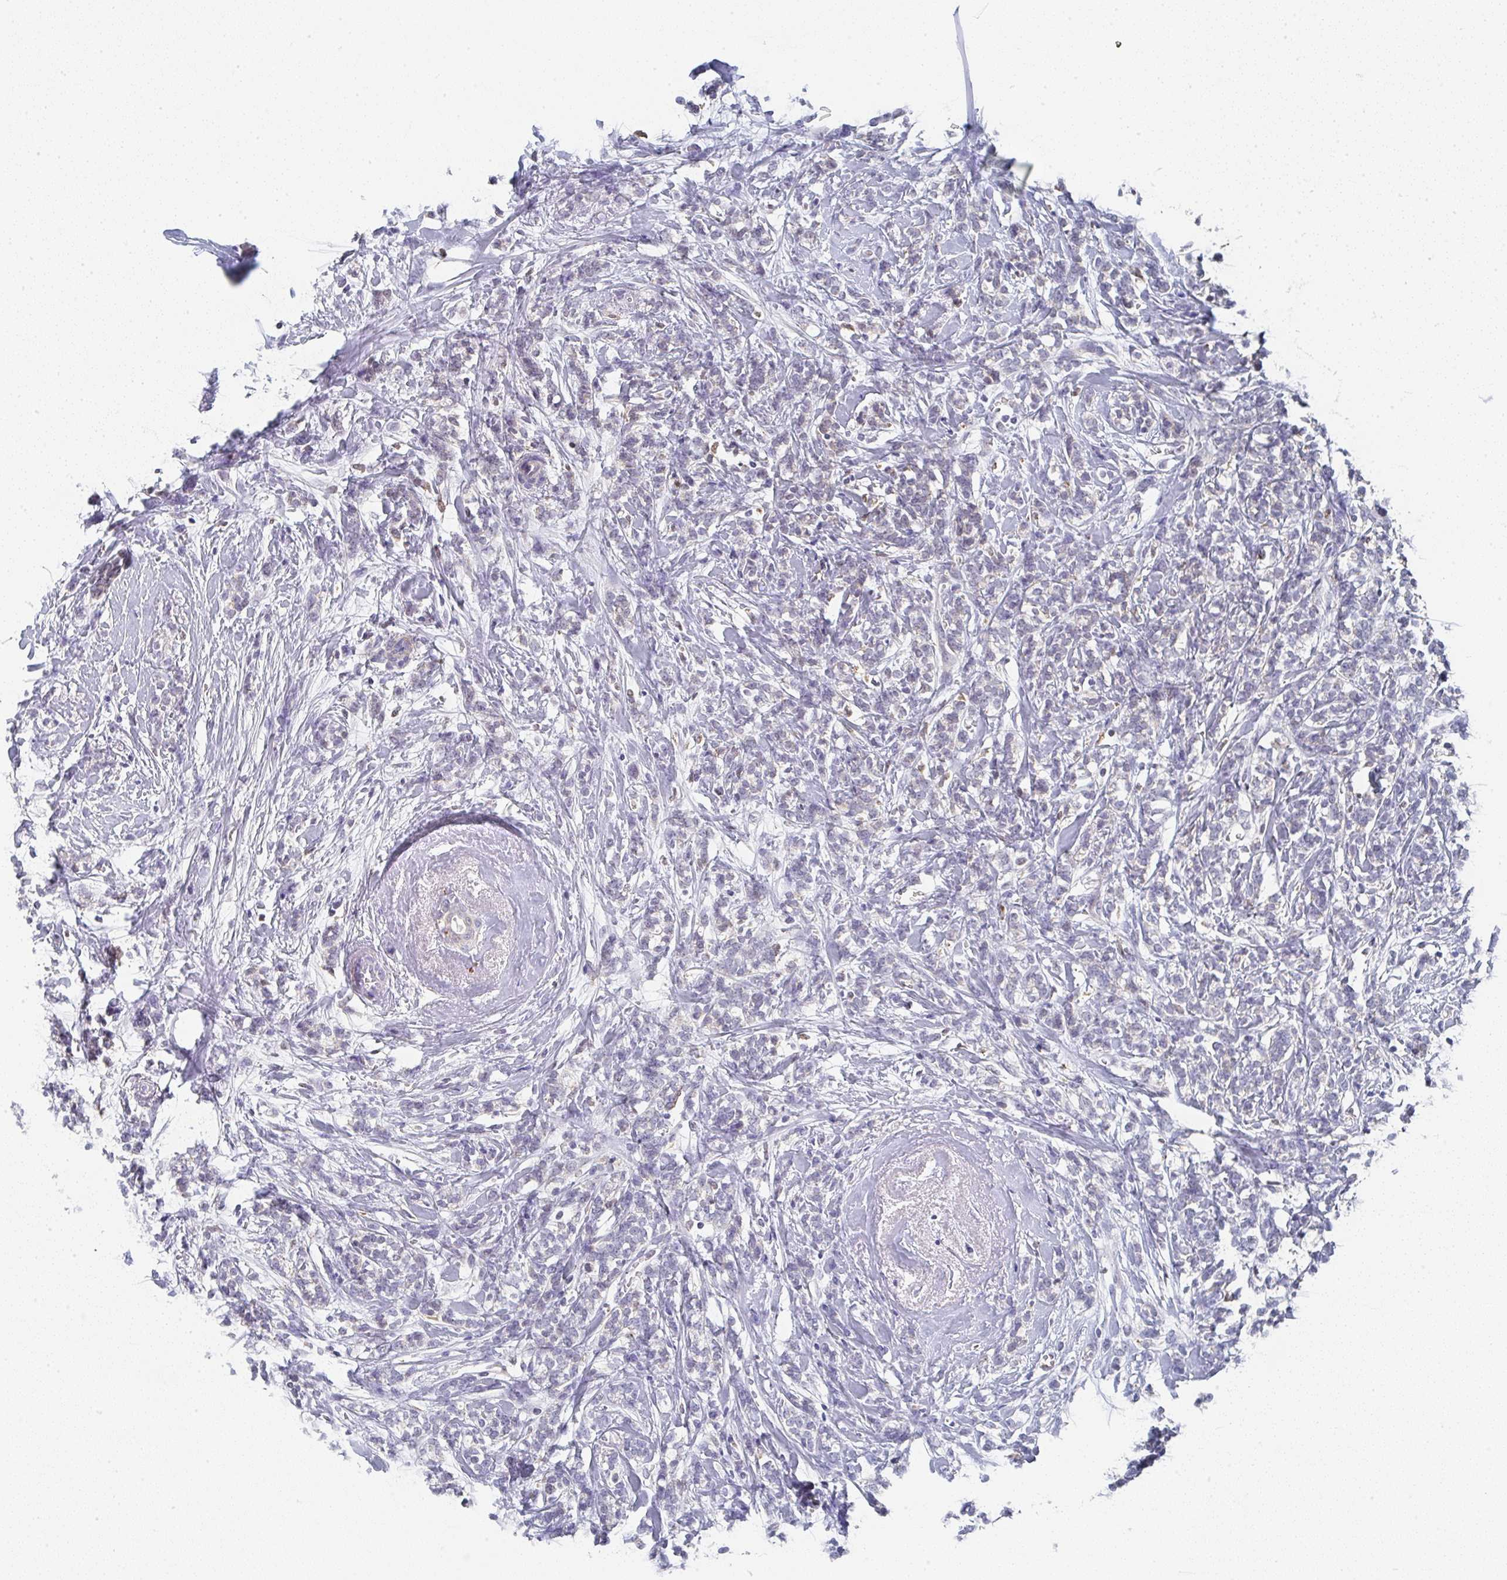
{"staining": {"intensity": "negative", "quantity": "none", "location": "none"}, "tissue": "breast cancer", "cell_type": "Tumor cells", "image_type": "cancer", "snomed": [{"axis": "morphology", "description": "Lobular carcinoma"}, {"axis": "topography", "description": "Breast"}], "caption": "Tumor cells are negative for brown protein staining in breast cancer (lobular carcinoma).", "gene": "NCF1", "patient": {"sex": "female", "age": 59}}